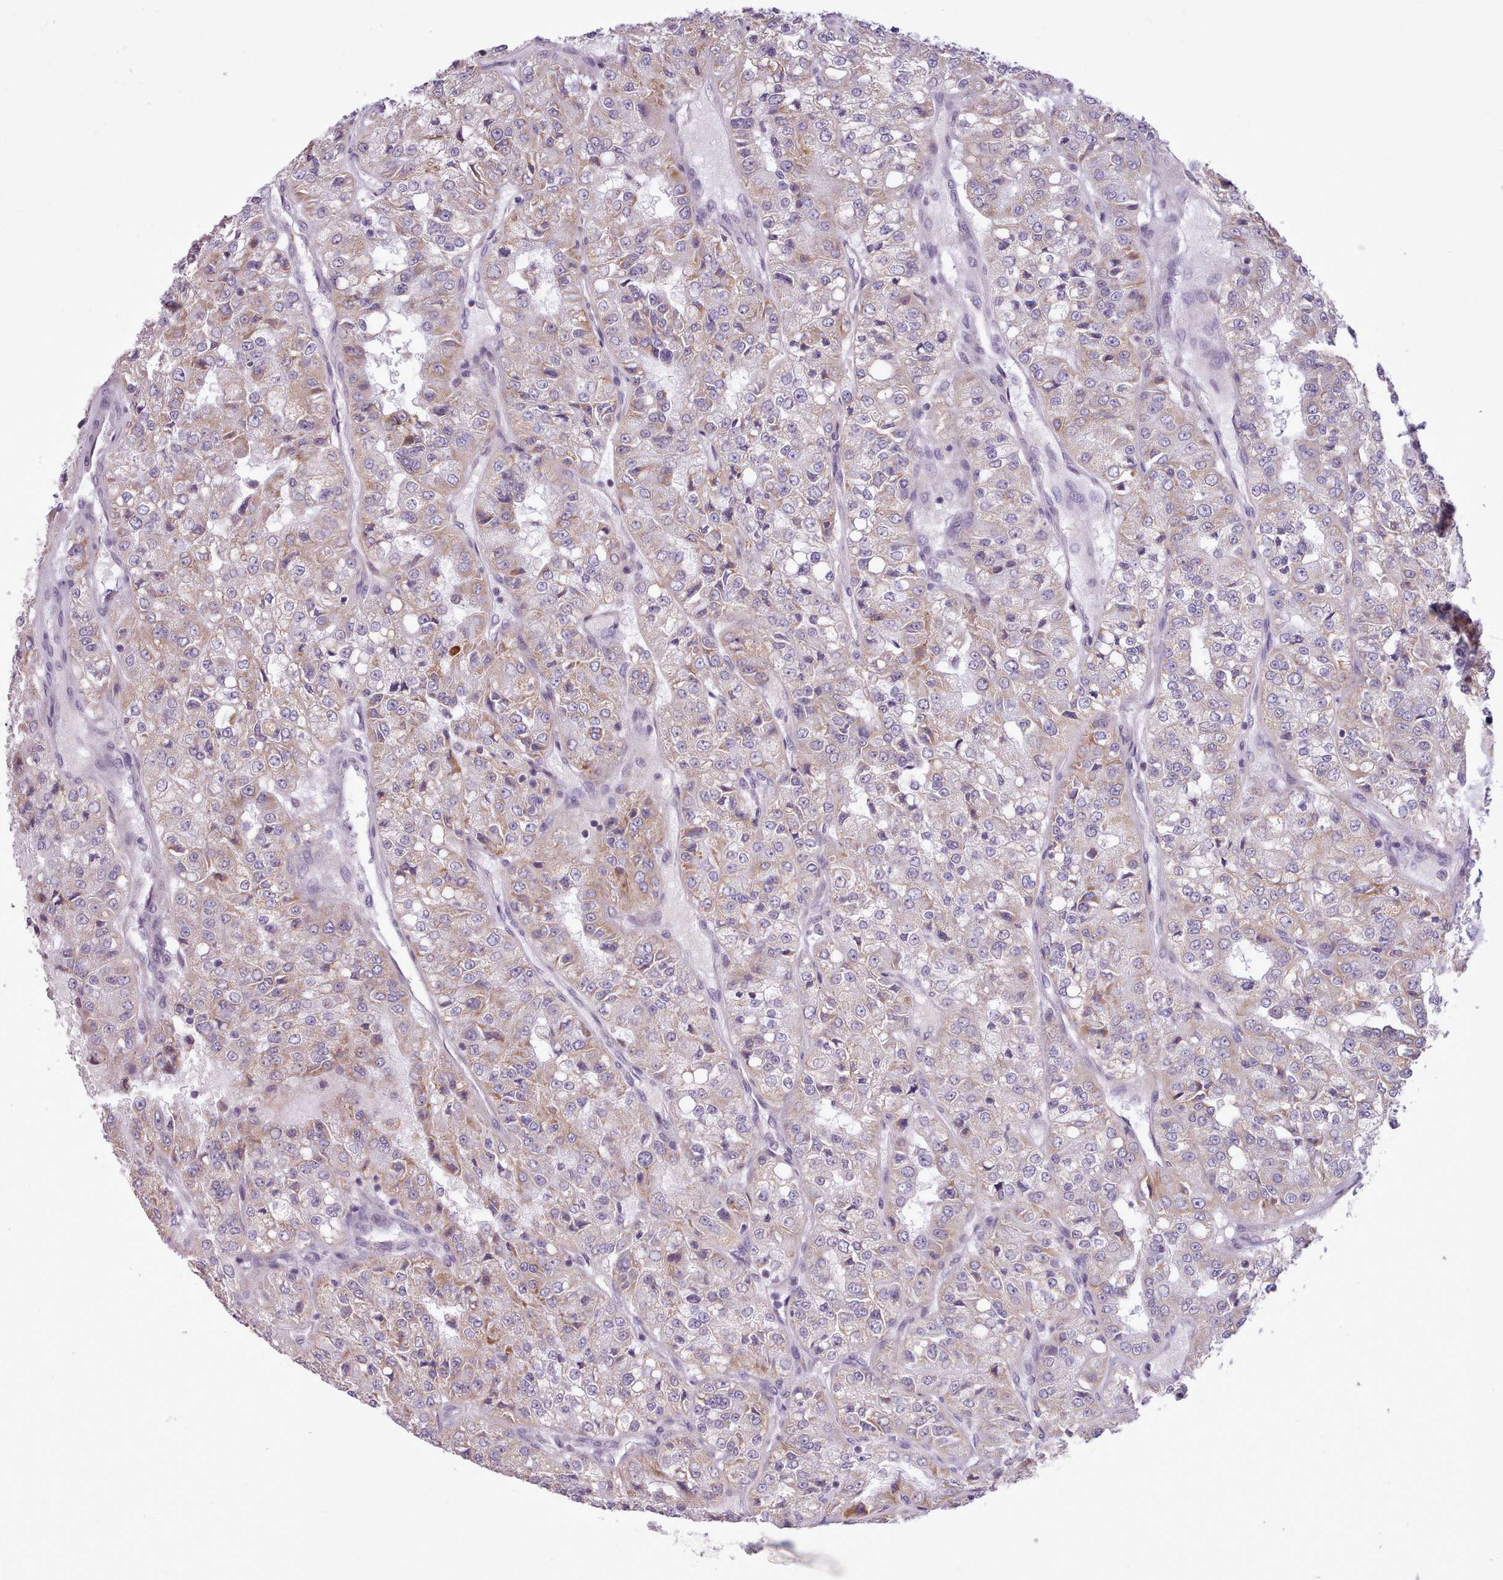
{"staining": {"intensity": "weak", "quantity": "25%-75%", "location": "cytoplasmic/membranous"}, "tissue": "renal cancer", "cell_type": "Tumor cells", "image_type": "cancer", "snomed": [{"axis": "morphology", "description": "Adenocarcinoma, NOS"}, {"axis": "topography", "description": "Kidney"}], "caption": "Immunohistochemistry (IHC) (DAB) staining of adenocarcinoma (renal) shows weak cytoplasmic/membranous protein staining in about 25%-75% of tumor cells.", "gene": "AVL9", "patient": {"sex": "female", "age": 63}}